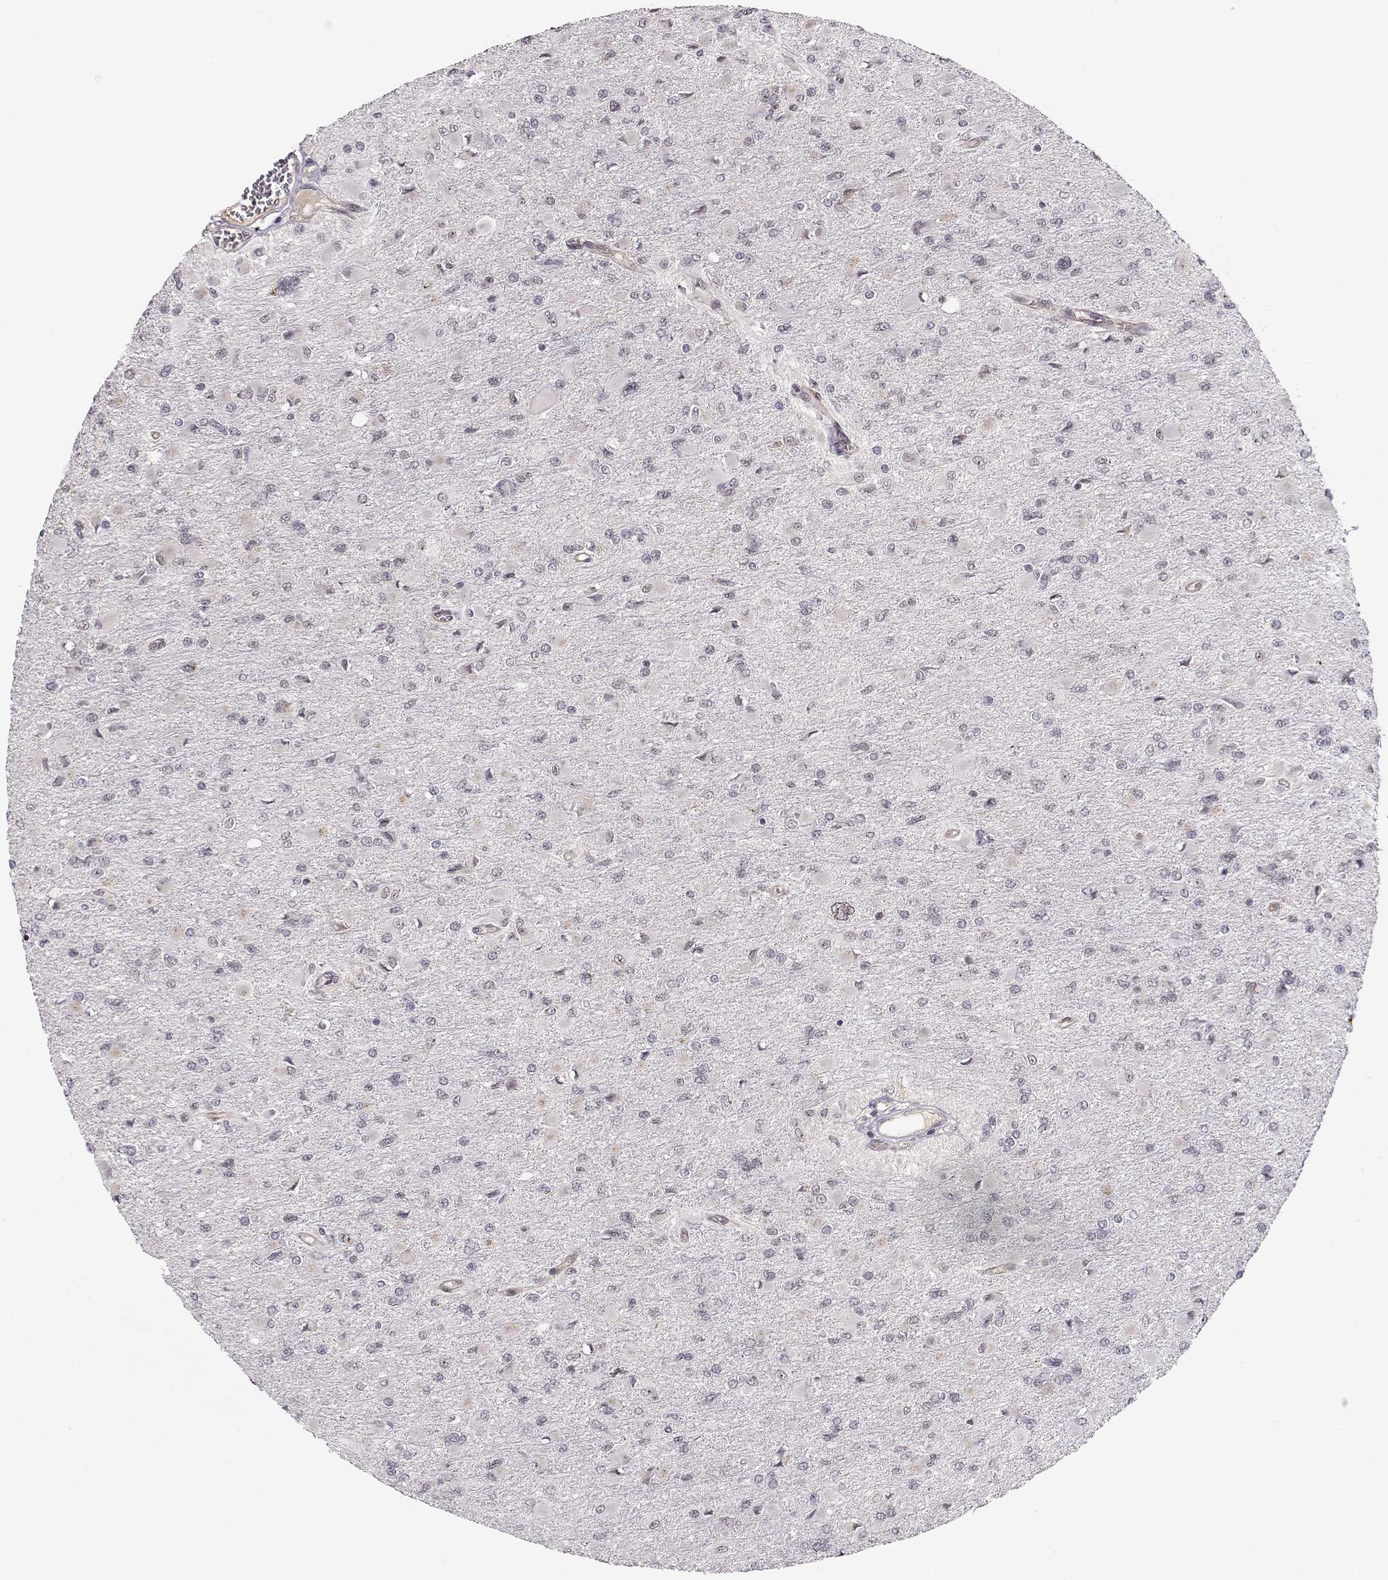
{"staining": {"intensity": "negative", "quantity": "none", "location": "none"}, "tissue": "glioma", "cell_type": "Tumor cells", "image_type": "cancer", "snomed": [{"axis": "morphology", "description": "Glioma, malignant, High grade"}, {"axis": "topography", "description": "Cerebral cortex"}], "caption": "High power microscopy histopathology image of an immunohistochemistry (IHC) histopathology image of malignant glioma (high-grade), revealing no significant expression in tumor cells.", "gene": "CIR1", "patient": {"sex": "female", "age": 36}}